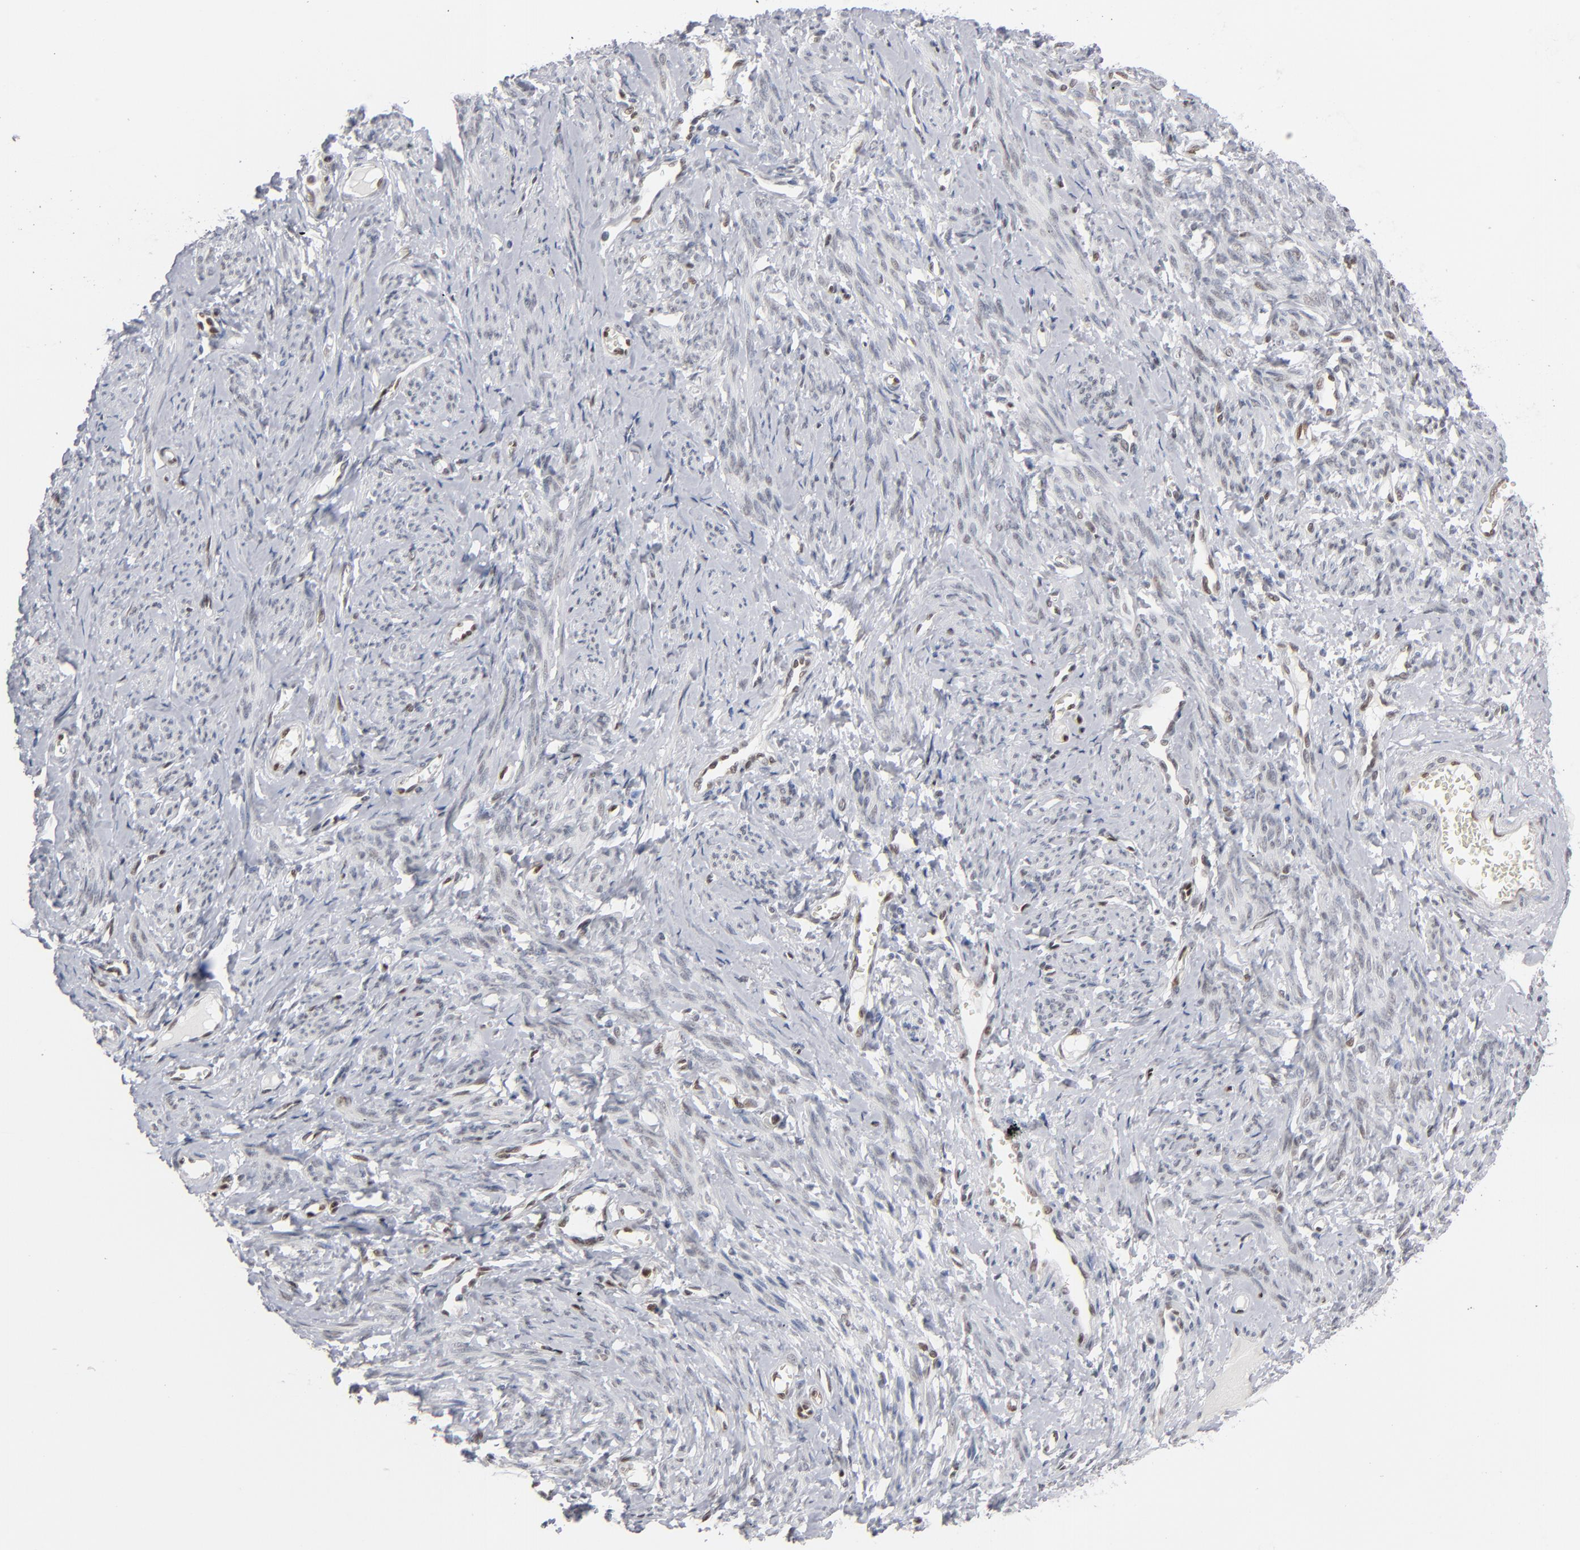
{"staining": {"intensity": "negative", "quantity": "none", "location": "none"}, "tissue": "smooth muscle", "cell_type": "Smooth muscle cells", "image_type": "normal", "snomed": [{"axis": "morphology", "description": "Normal tissue, NOS"}, {"axis": "topography", "description": "Cervix"}, {"axis": "topography", "description": "Endometrium"}], "caption": "The histopathology image exhibits no staining of smooth muscle cells in benign smooth muscle. (Stains: DAB (3,3'-diaminobenzidine) immunohistochemistry with hematoxylin counter stain, Microscopy: brightfield microscopy at high magnification).", "gene": "IRF9", "patient": {"sex": "female", "age": 65}}